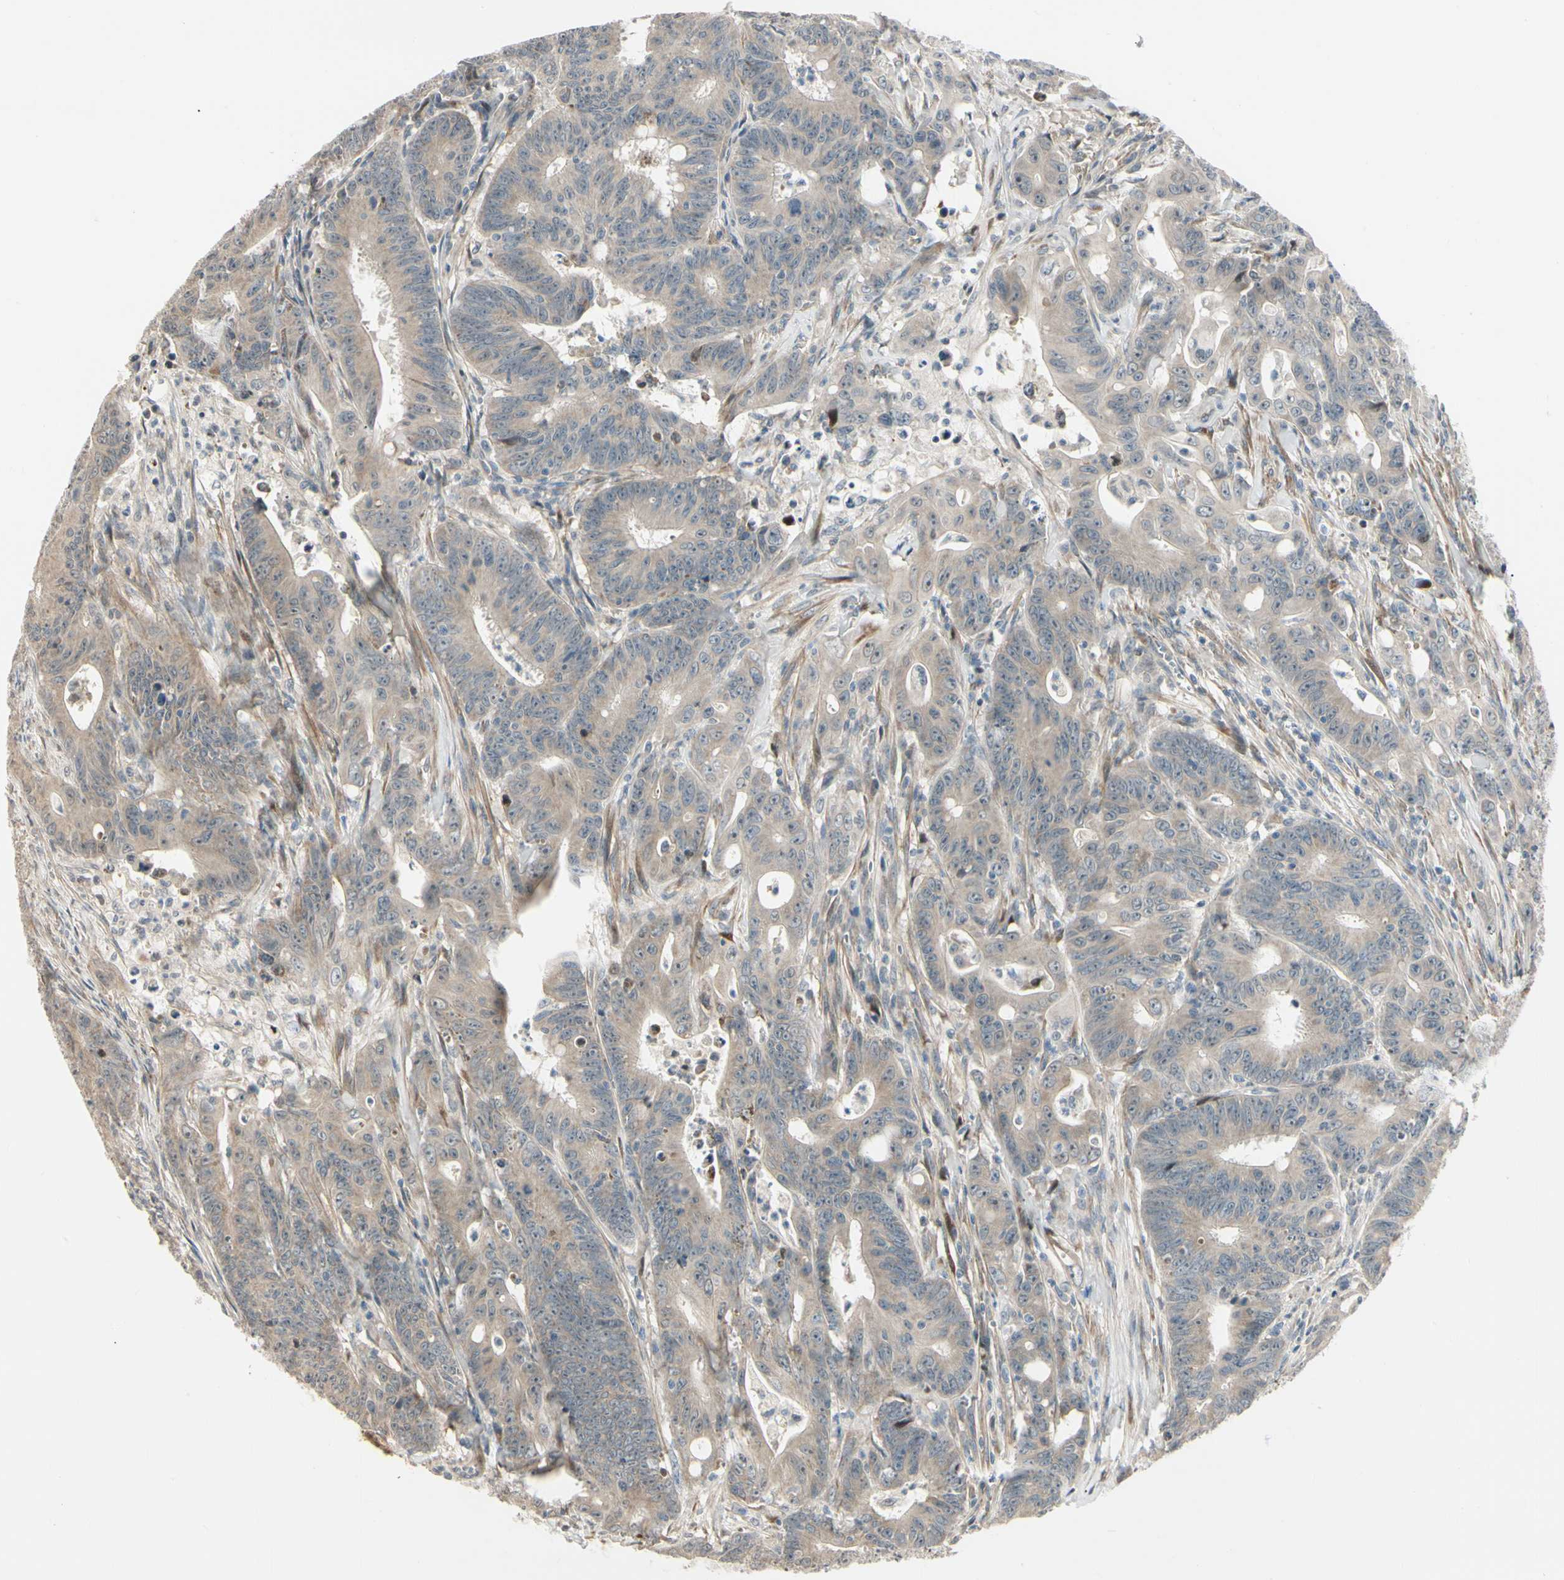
{"staining": {"intensity": "weak", "quantity": ">75%", "location": "cytoplasmic/membranous"}, "tissue": "colorectal cancer", "cell_type": "Tumor cells", "image_type": "cancer", "snomed": [{"axis": "morphology", "description": "Adenocarcinoma, NOS"}, {"axis": "topography", "description": "Colon"}], "caption": "Immunohistochemistry staining of adenocarcinoma (colorectal), which displays low levels of weak cytoplasmic/membranous expression in about >75% of tumor cells indicating weak cytoplasmic/membranous protein expression. The staining was performed using DAB (3,3'-diaminobenzidine) (brown) for protein detection and nuclei were counterstained in hematoxylin (blue).", "gene": "P4HA3", "patient": {"sex": "male", "age": 45}}